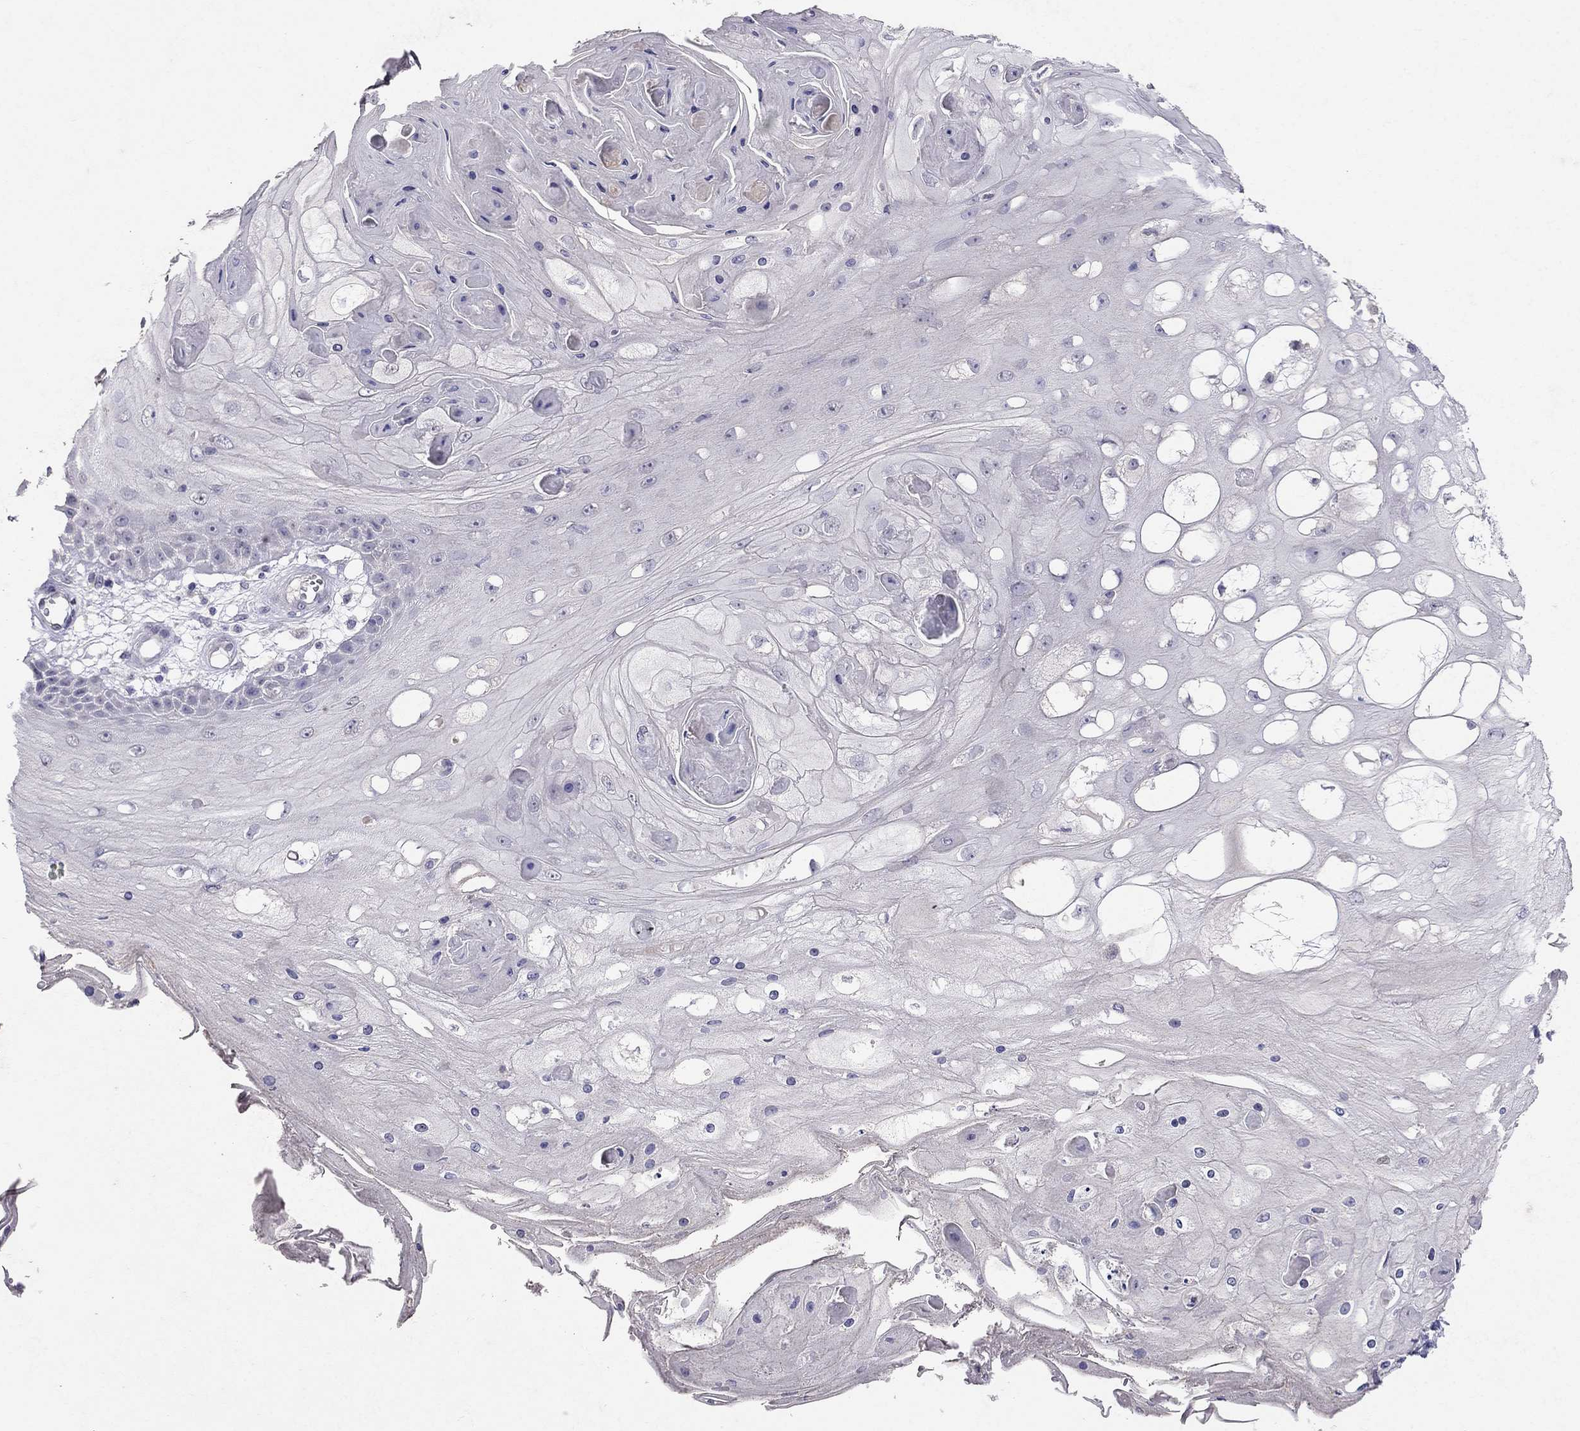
{"staining": {"intensity": "negative", "quantity": "none", "location": "none"}, "tissue": "skin cancer", "cell_type": "Tumor cells", "image_type": "cancer", "snomed": [{"axis": "morphology", "description": "Squamous cell carcinoma, NOS"}, {"axis": "topography", "description": "Skin"}], "caption": "Skin cancer was stained to show a protein in brown. There is no significant positivity in tumor cells.", "gene": "FST", "patient": {"sex": "male", "age": 70}}